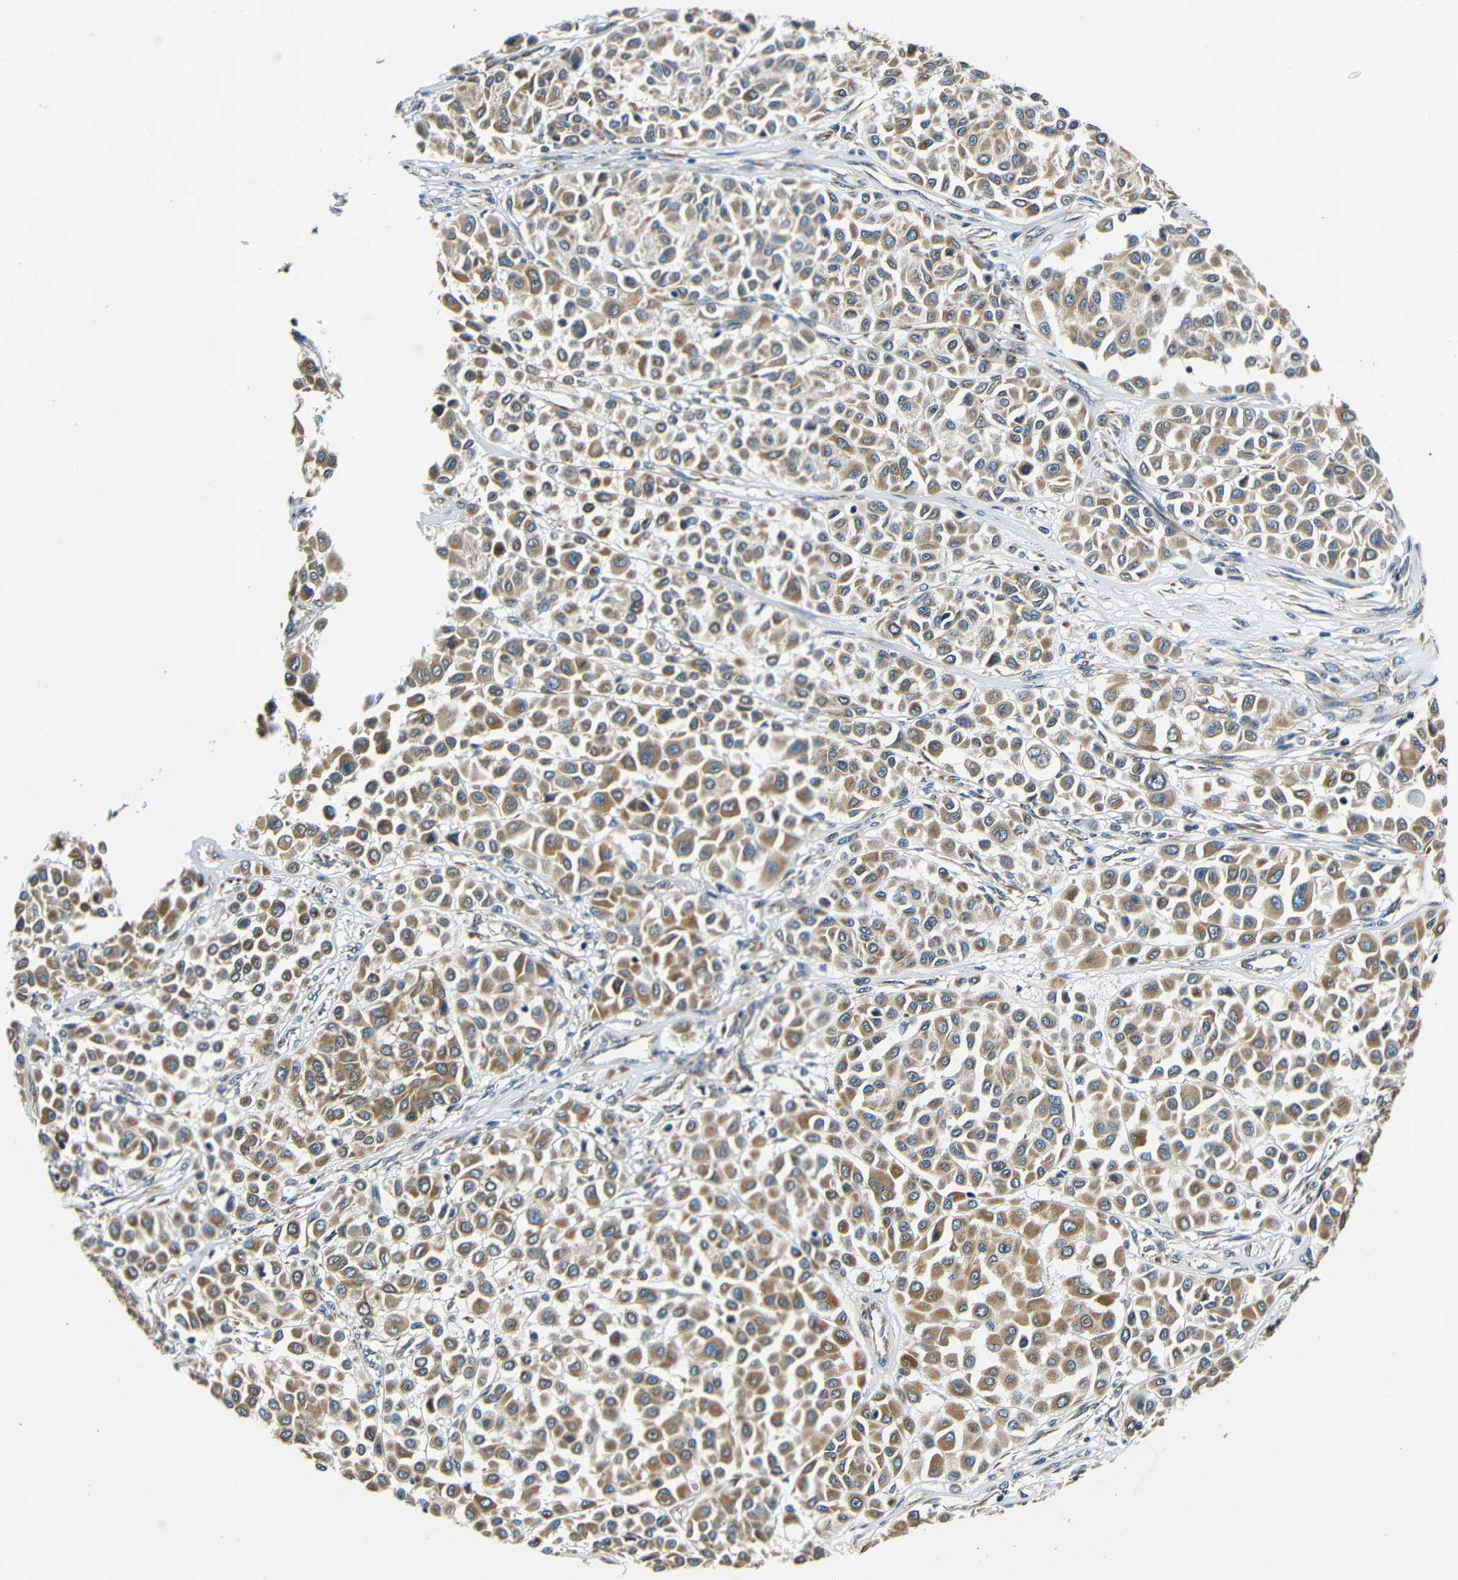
{"staining": {"intensity": "moderate", "quantity": ">75%", "location": "cytoplasmic/membranous"}, "tissue": "melanoma", "cell_type": "Tumor cells", "image_type": "cancer", "snomed": [{"axis": "morphology", "description": "Malignant melanoma, Metastatic site"}, {"axis": "topography", "description": "Soft tissue"}], "caption": "Brown immunohistochemical staining in melanoma shows moderate cytoplasmic/membranous staining in about >75% of tumor cells.", "gene": "VAPB", "patient": {"sex": "male", "age": 41}}